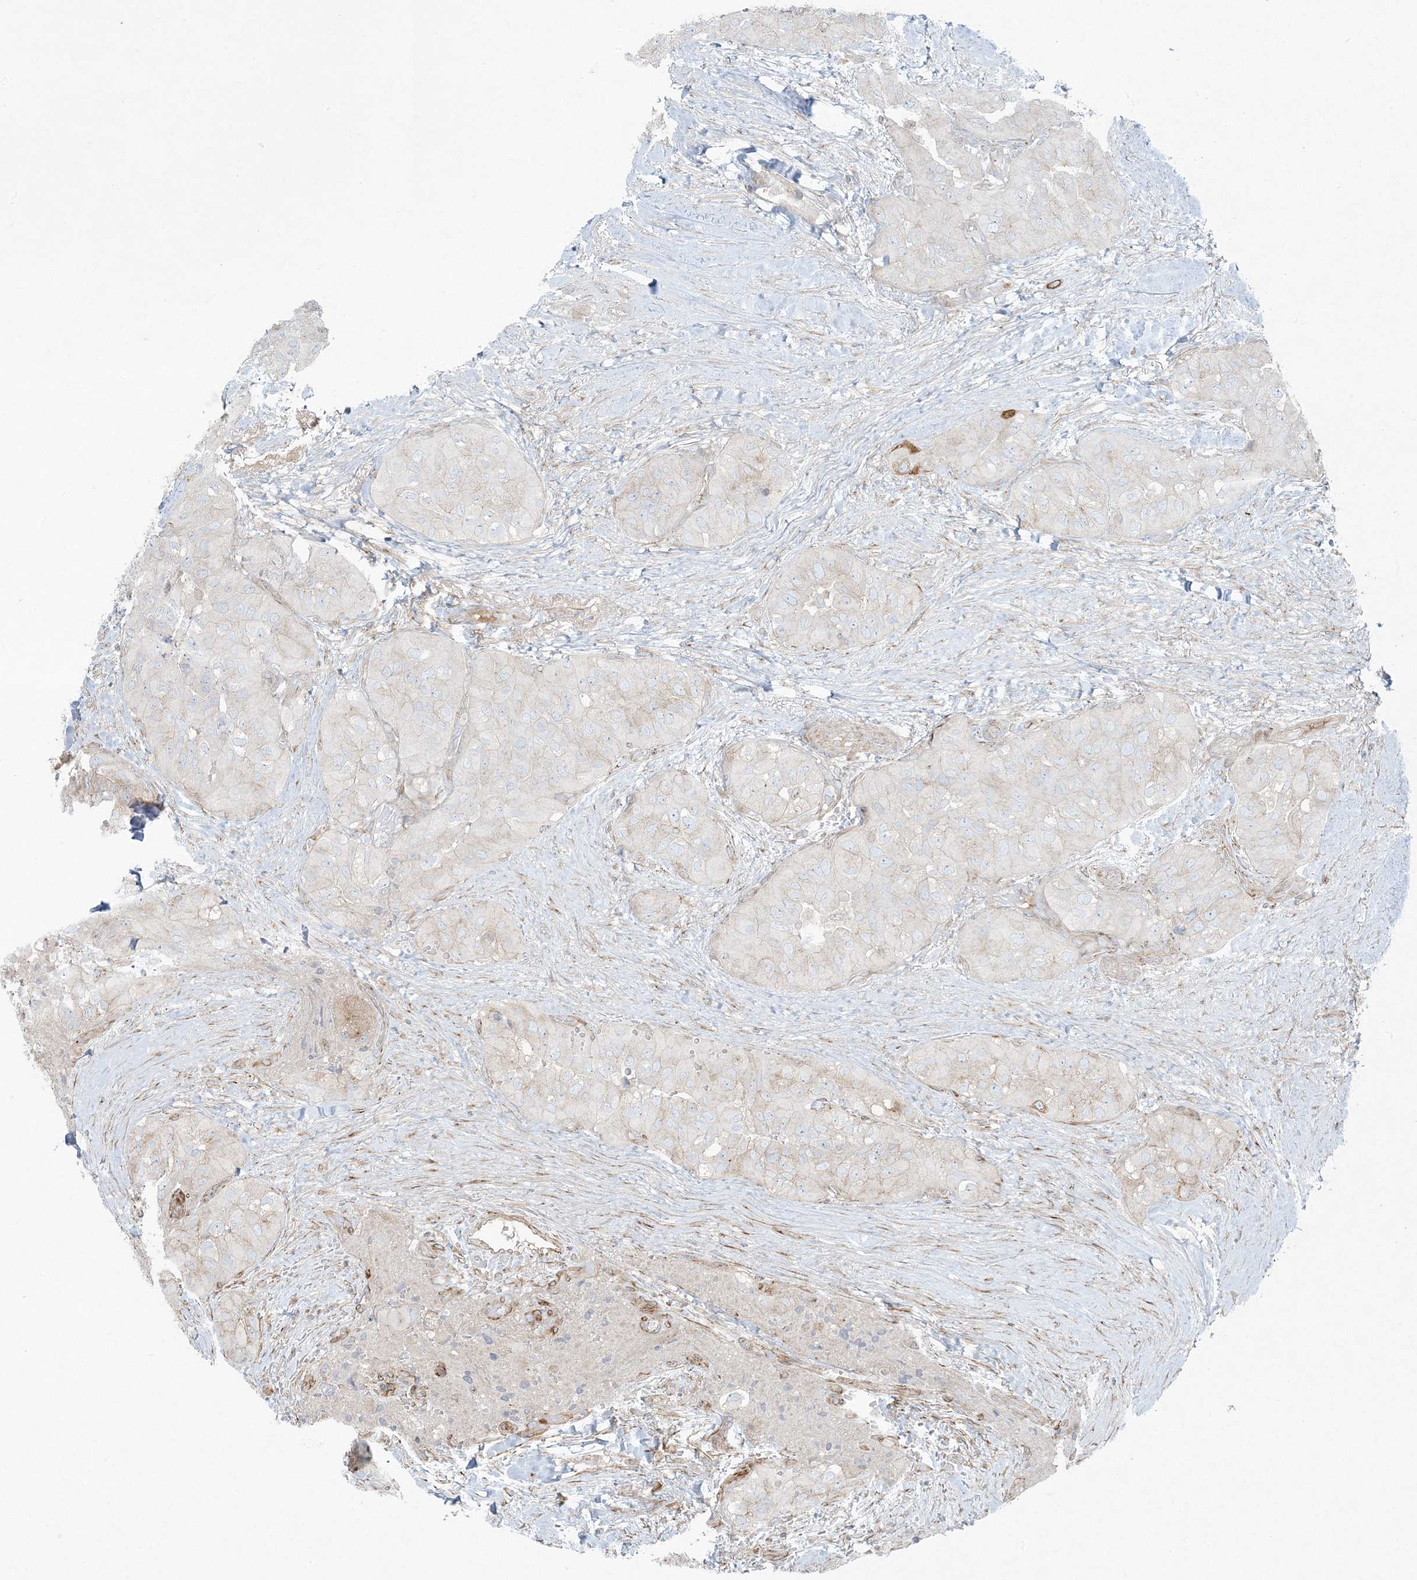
{"staining": {"intensity": "negative", "quantity": "none", "location": "none"}, "tissue": "thyroid cancer", "cell_type": "Tumor cells", "image_type": "cancer", "snomed": [{"axis": "morphology", "description": "Papillary adenocarcinoma, NOS"}, {"axis": "topography", "description": "Thyroid gland"}], "caption": "This histopathology image is of thyroid papillary adenocarcinoma stained with immunohistochemistry to label a protein in brown with the nuclei are counter-stained blue. There is no staining in tumor cells. (Immunohistochemistry, brightfield microscopy, high magnification).", "gene": "PIK3R4", "patient": {"sex": "female", "age": 59}}